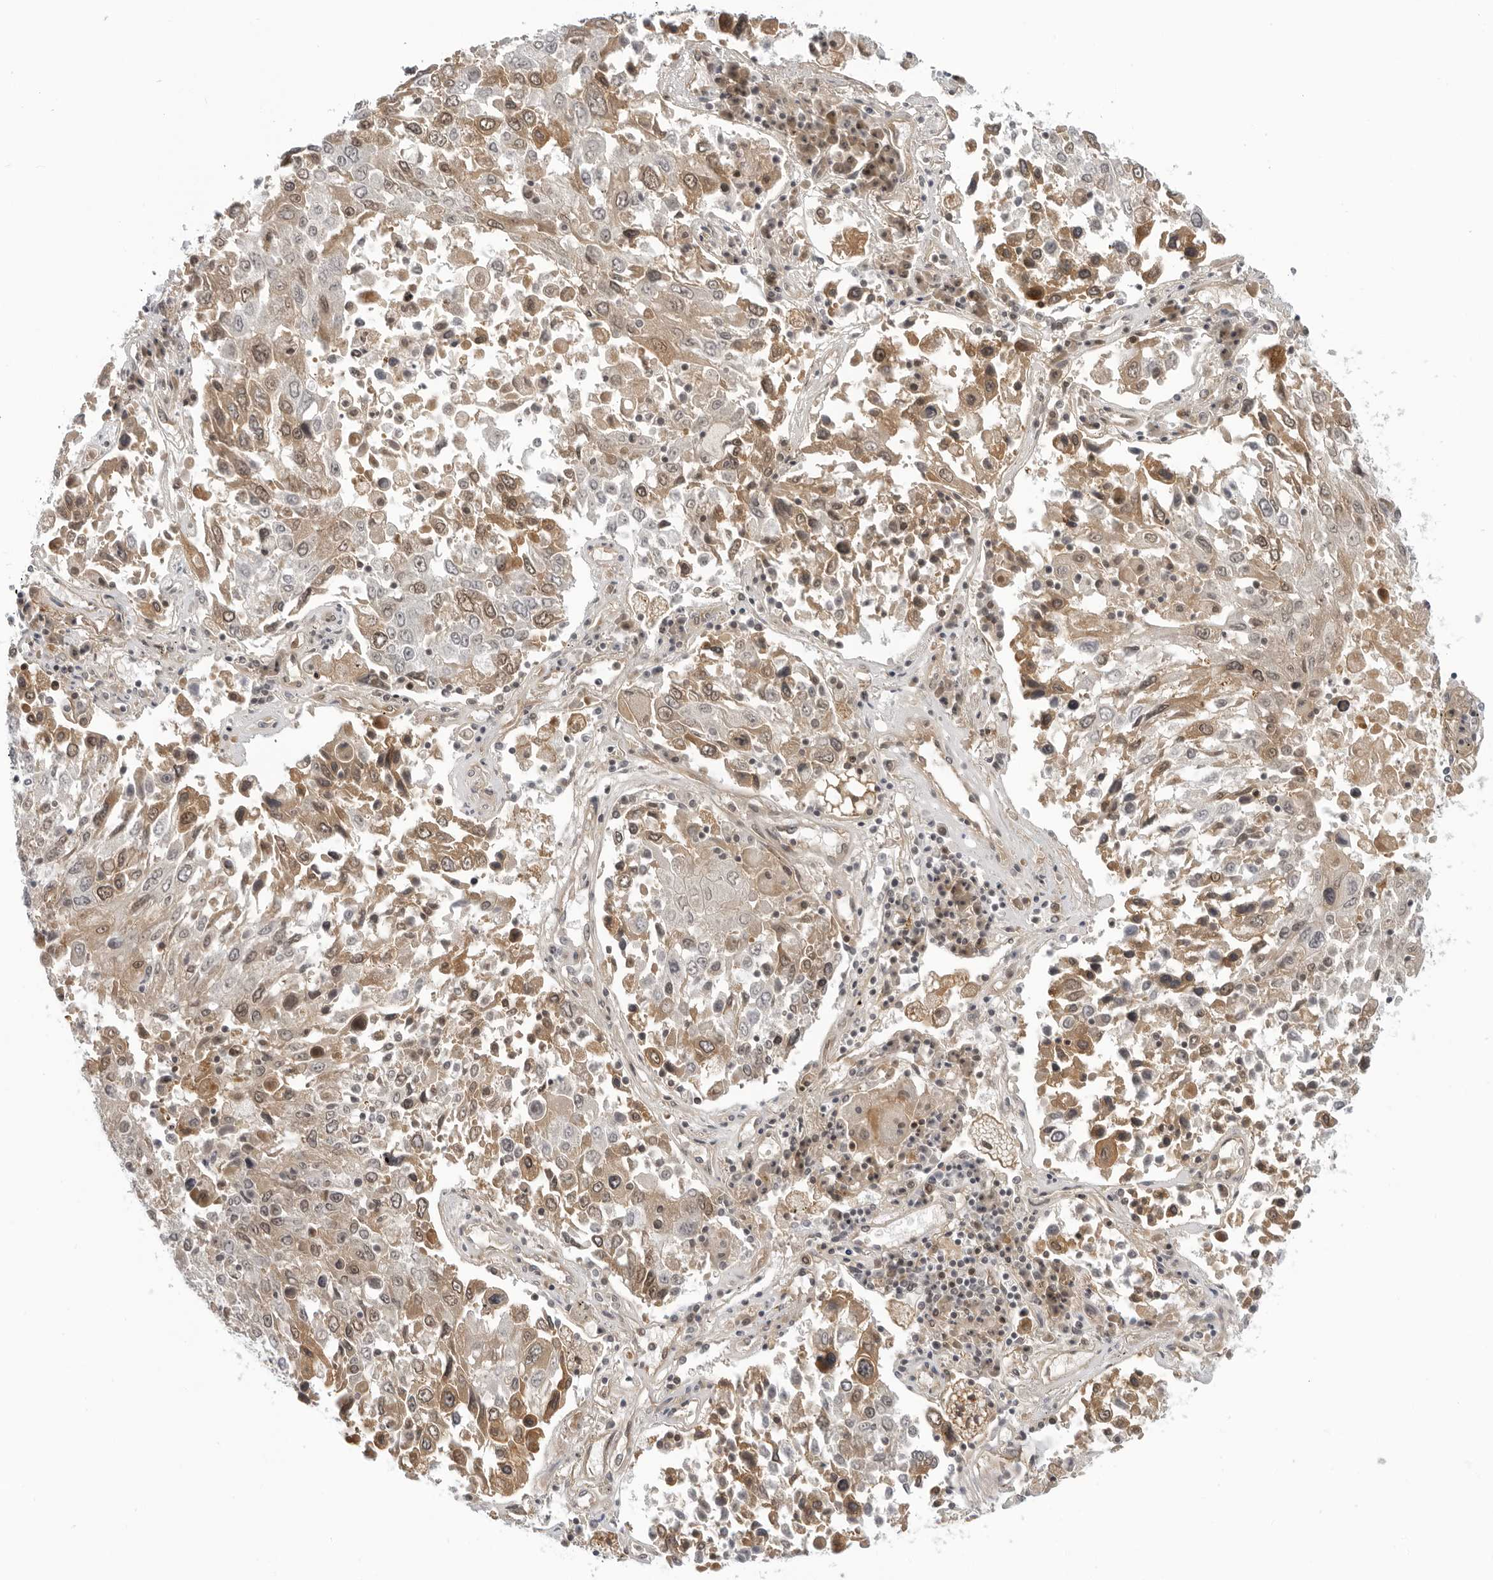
{"staining": {"intensity": "weak", "quantity": "25%-75%", "location": "cytoplasmic/membranous"}, "tissue": "lung cancer", "cell_type": "Tumor cells", "image_type": "cancer", "snomed": [{"axis": "morphology", "description": "Squamous cell carcinoma, NOS"}, {"axis": "topography", "description": "Lung"}], "caption": "Tumor cells demonstrate low levels of weak cytoplasmic/membranous expression in approximately 25%-75% of cells in human lung cancer (squamous cell carcinoma). Nuclei are stained in blue.", "gene": "SUGCT", "patient": {"sex": "male", "age": 65}}